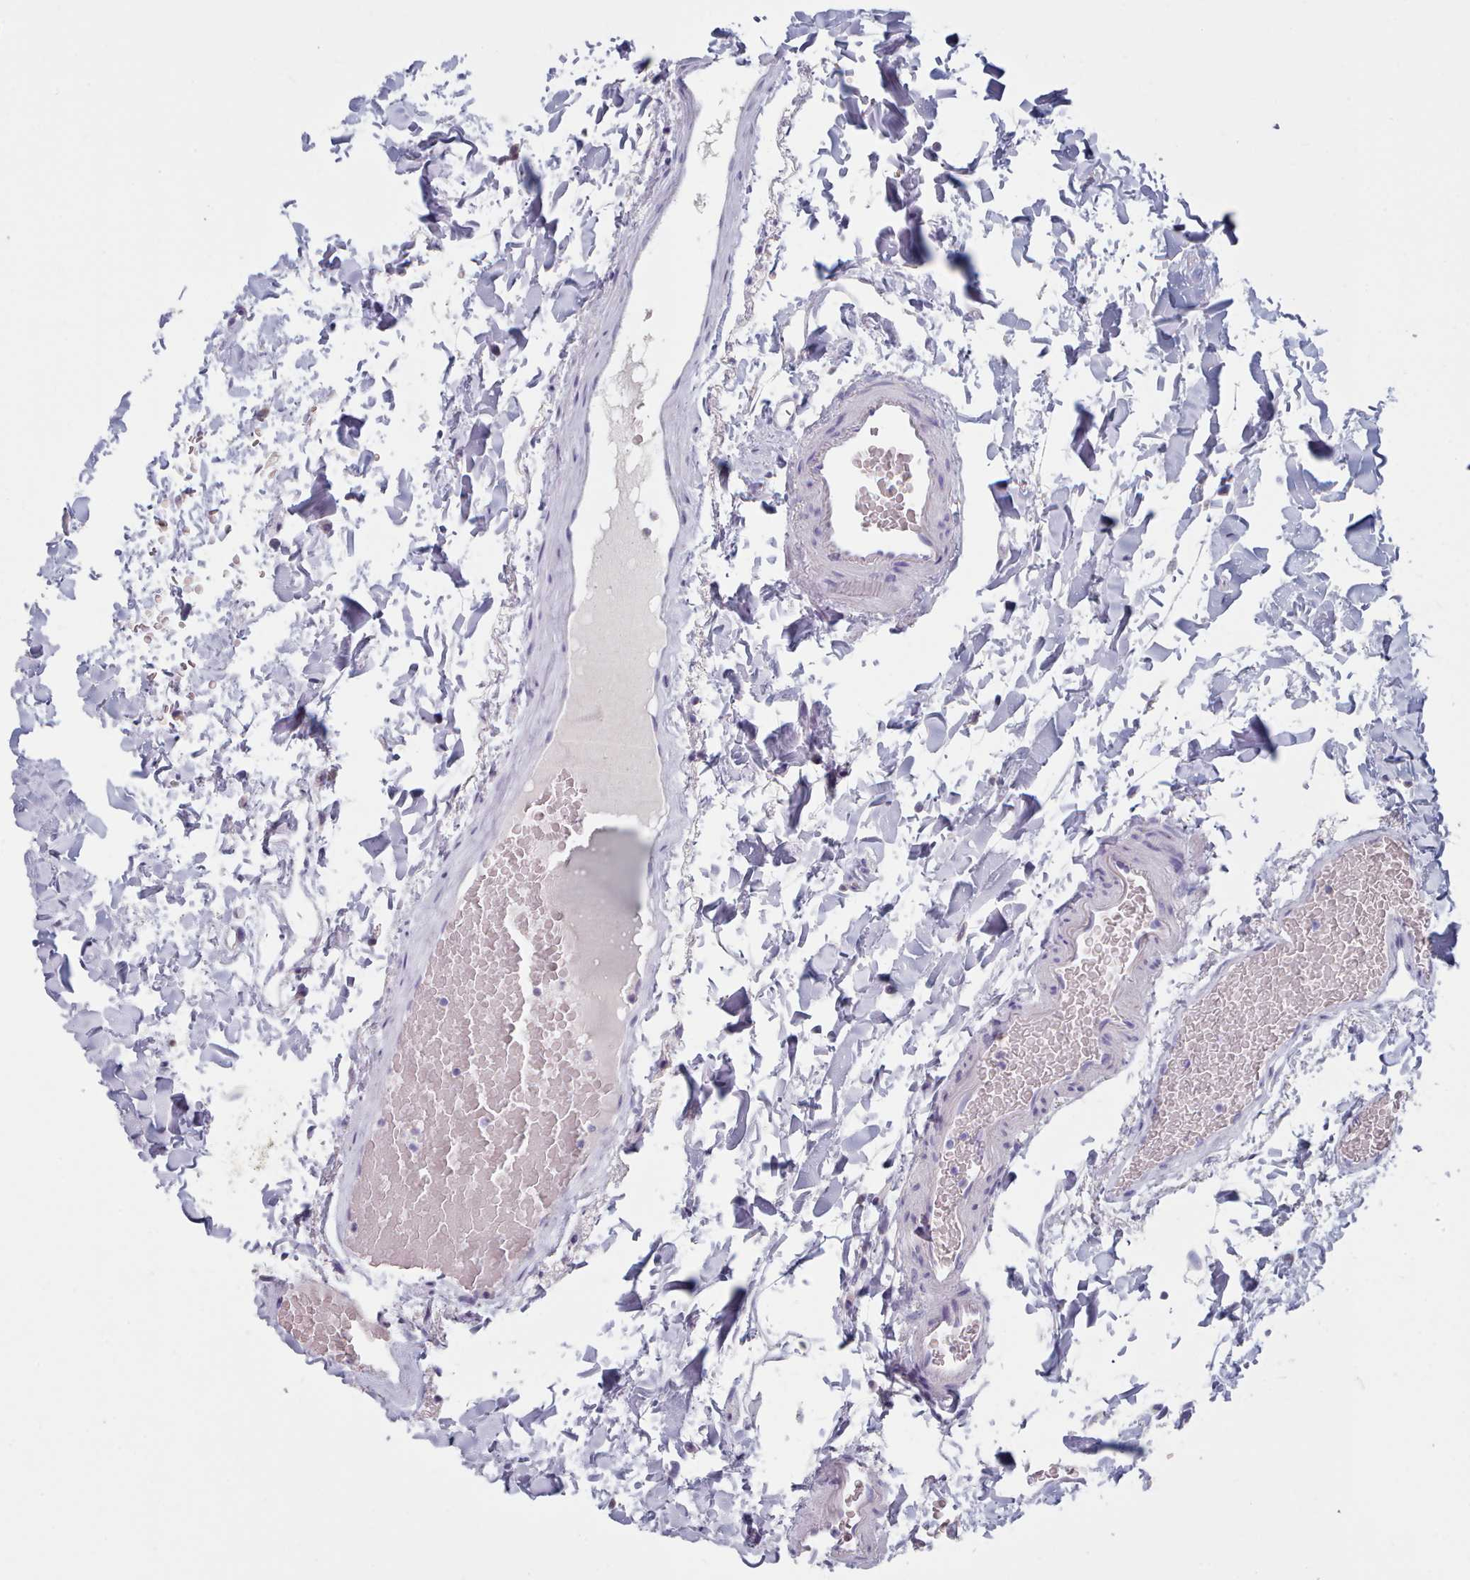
{"staining": {"intensity": "negative", "quantity": "none", "location": "none"}, "tissue": "colon", "cell_type": "Endothelial cells", "image_type": "normal", "snomed": [{"axis": "morphology", "description": "Normal tissue, NOS"}, {"axis": "topography", "description": "Colon"}], "caption": "This is a histopathology image of immunohistochemistry (IHC) staining of unremarkable colon, which shows no positivity in endothelial cells.", "gene": "HAO1", "patient": {"sex": "male", "age": 75}}